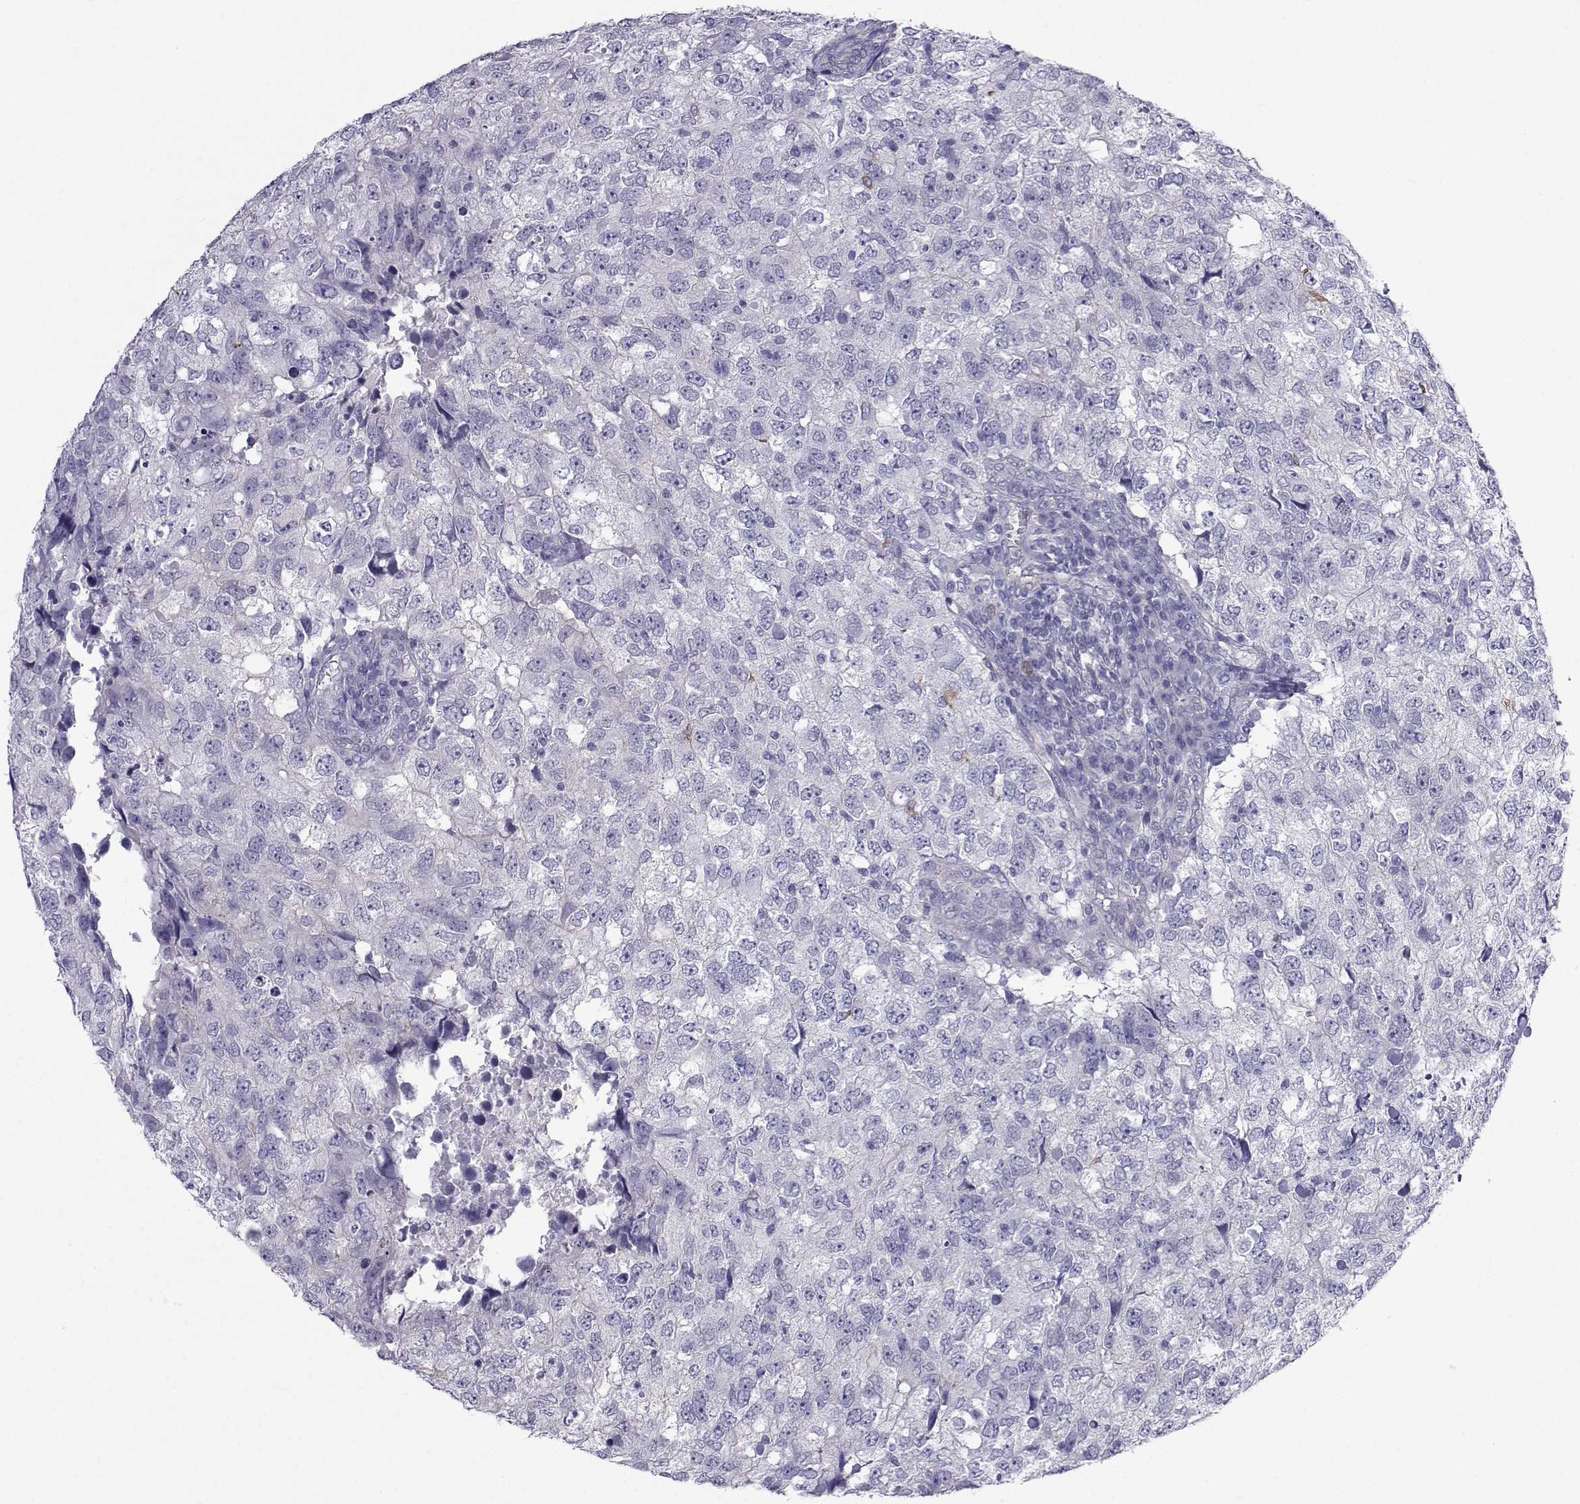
{"staining": {"intensity": "moderate", "quantity": "<25%", "location": "cytoplasmic/membranous"}, "tissue": "breast cancer", "cell_type": "Tumor cells", "image_type": "cancer", "snomed": [{"axis": "morphology", "description": "Duct carcinoma"}, {"axis": "topography", "description": "Breast"}], "caption": "A micrograph showing moderate cytoplasmic/membranous positivity in about <25% of tumor cells in breast intraductal carcinoma, as visualized by brown immunohistochemical staining.", "gene": "COL22A1", "patient": {"sex": "female", "age": 30}}